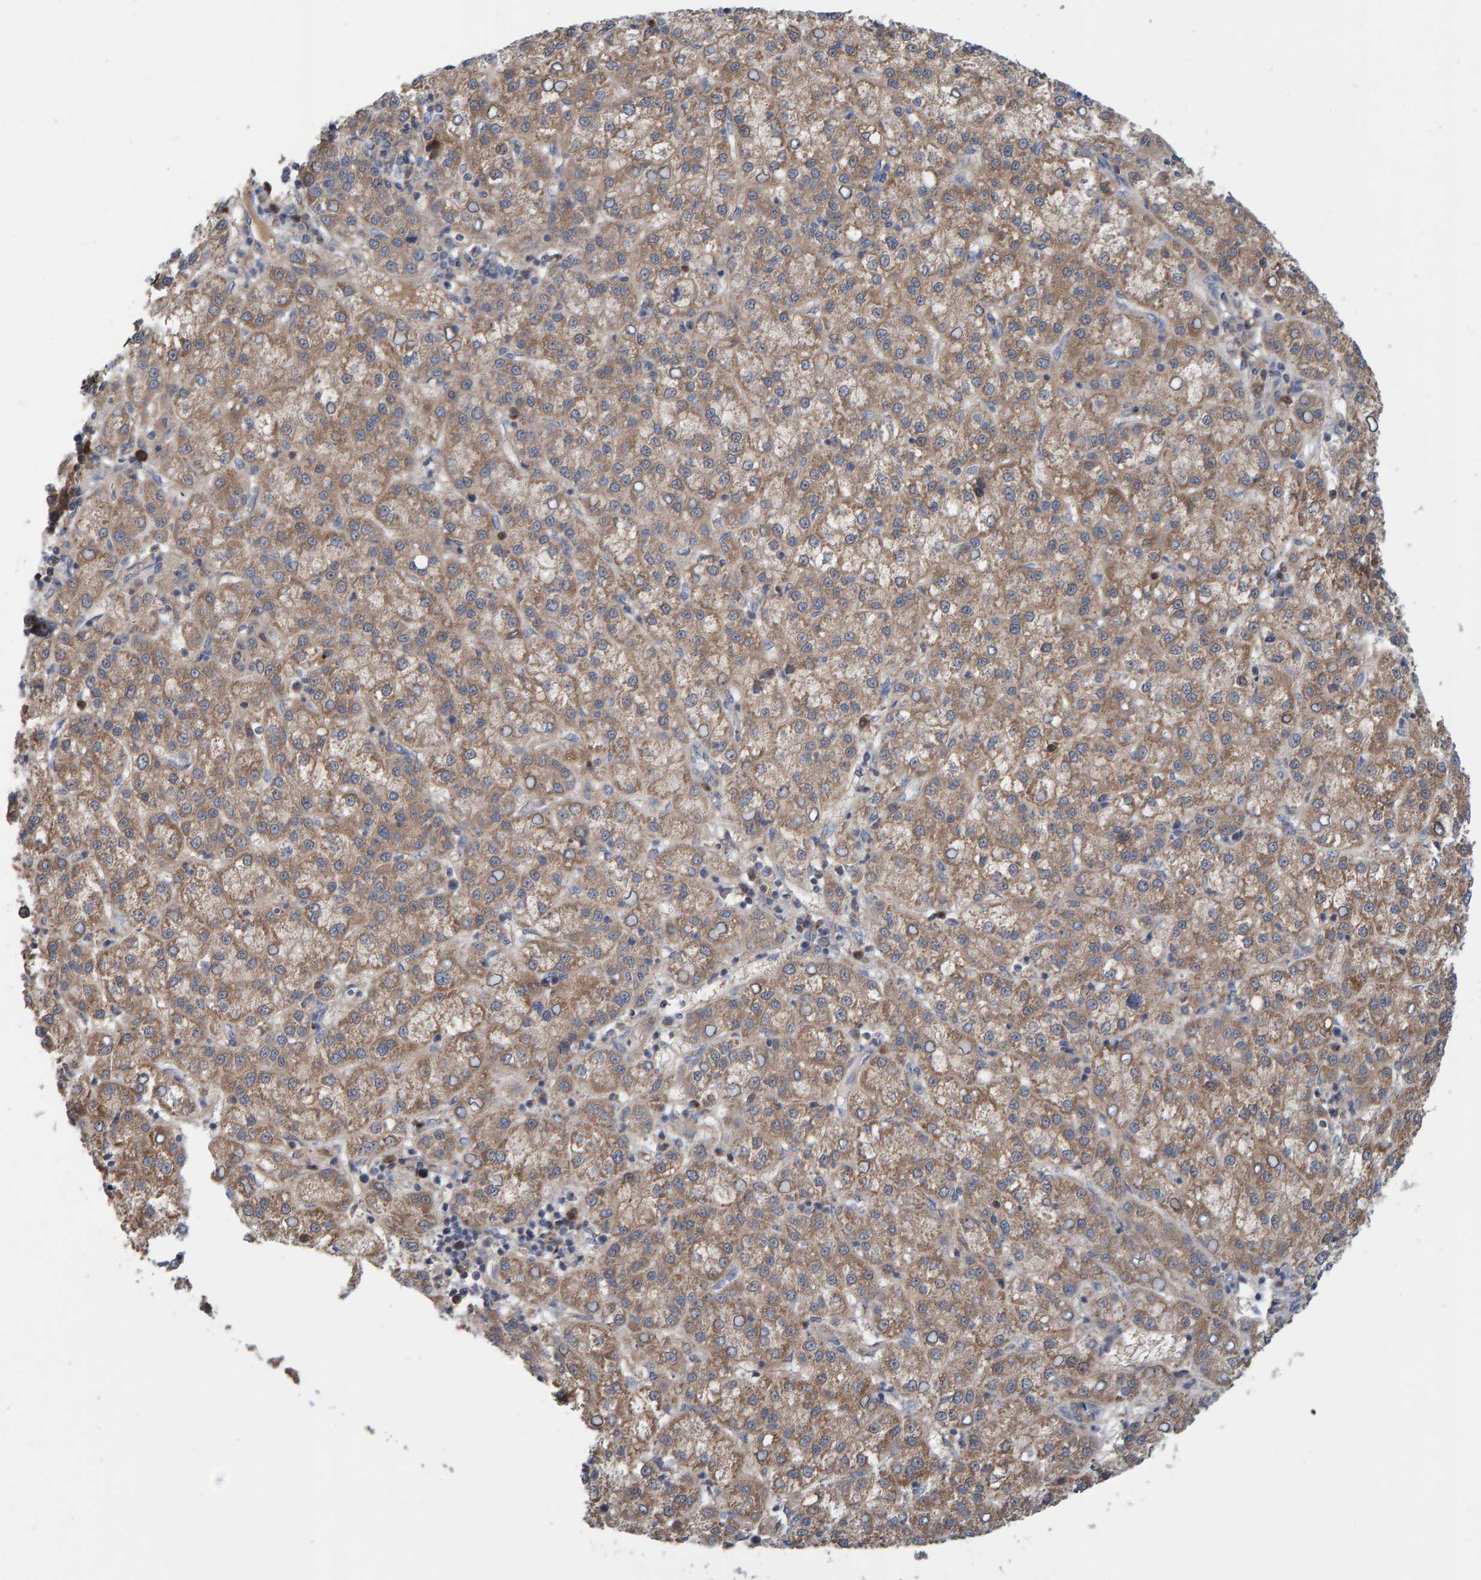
{"staining": {"intensity": "weak", "quantity": ">75%", "location": "cytoplasmic/membranous"}, "tissue": "liver cancer", "cell_type": "Tumor cells", "image_type": "cancer", "snomed": [{"axis": "morphology", "description": "Carcinoma, Hepatocellular, NOS"}, {"axis": "topography", "description": "Liver"}], "caption": "Brown immunohistochemical staining in human hepatocellular carcinoma (liver) shows weak cytoplasmic/membranous expression in about >75% of tumor cells. The protein of interest is shown in brown color, while the nuclei are stained blue.", "gene": "KIAA0753", "patient": {"sex": "female", "age": 58}}